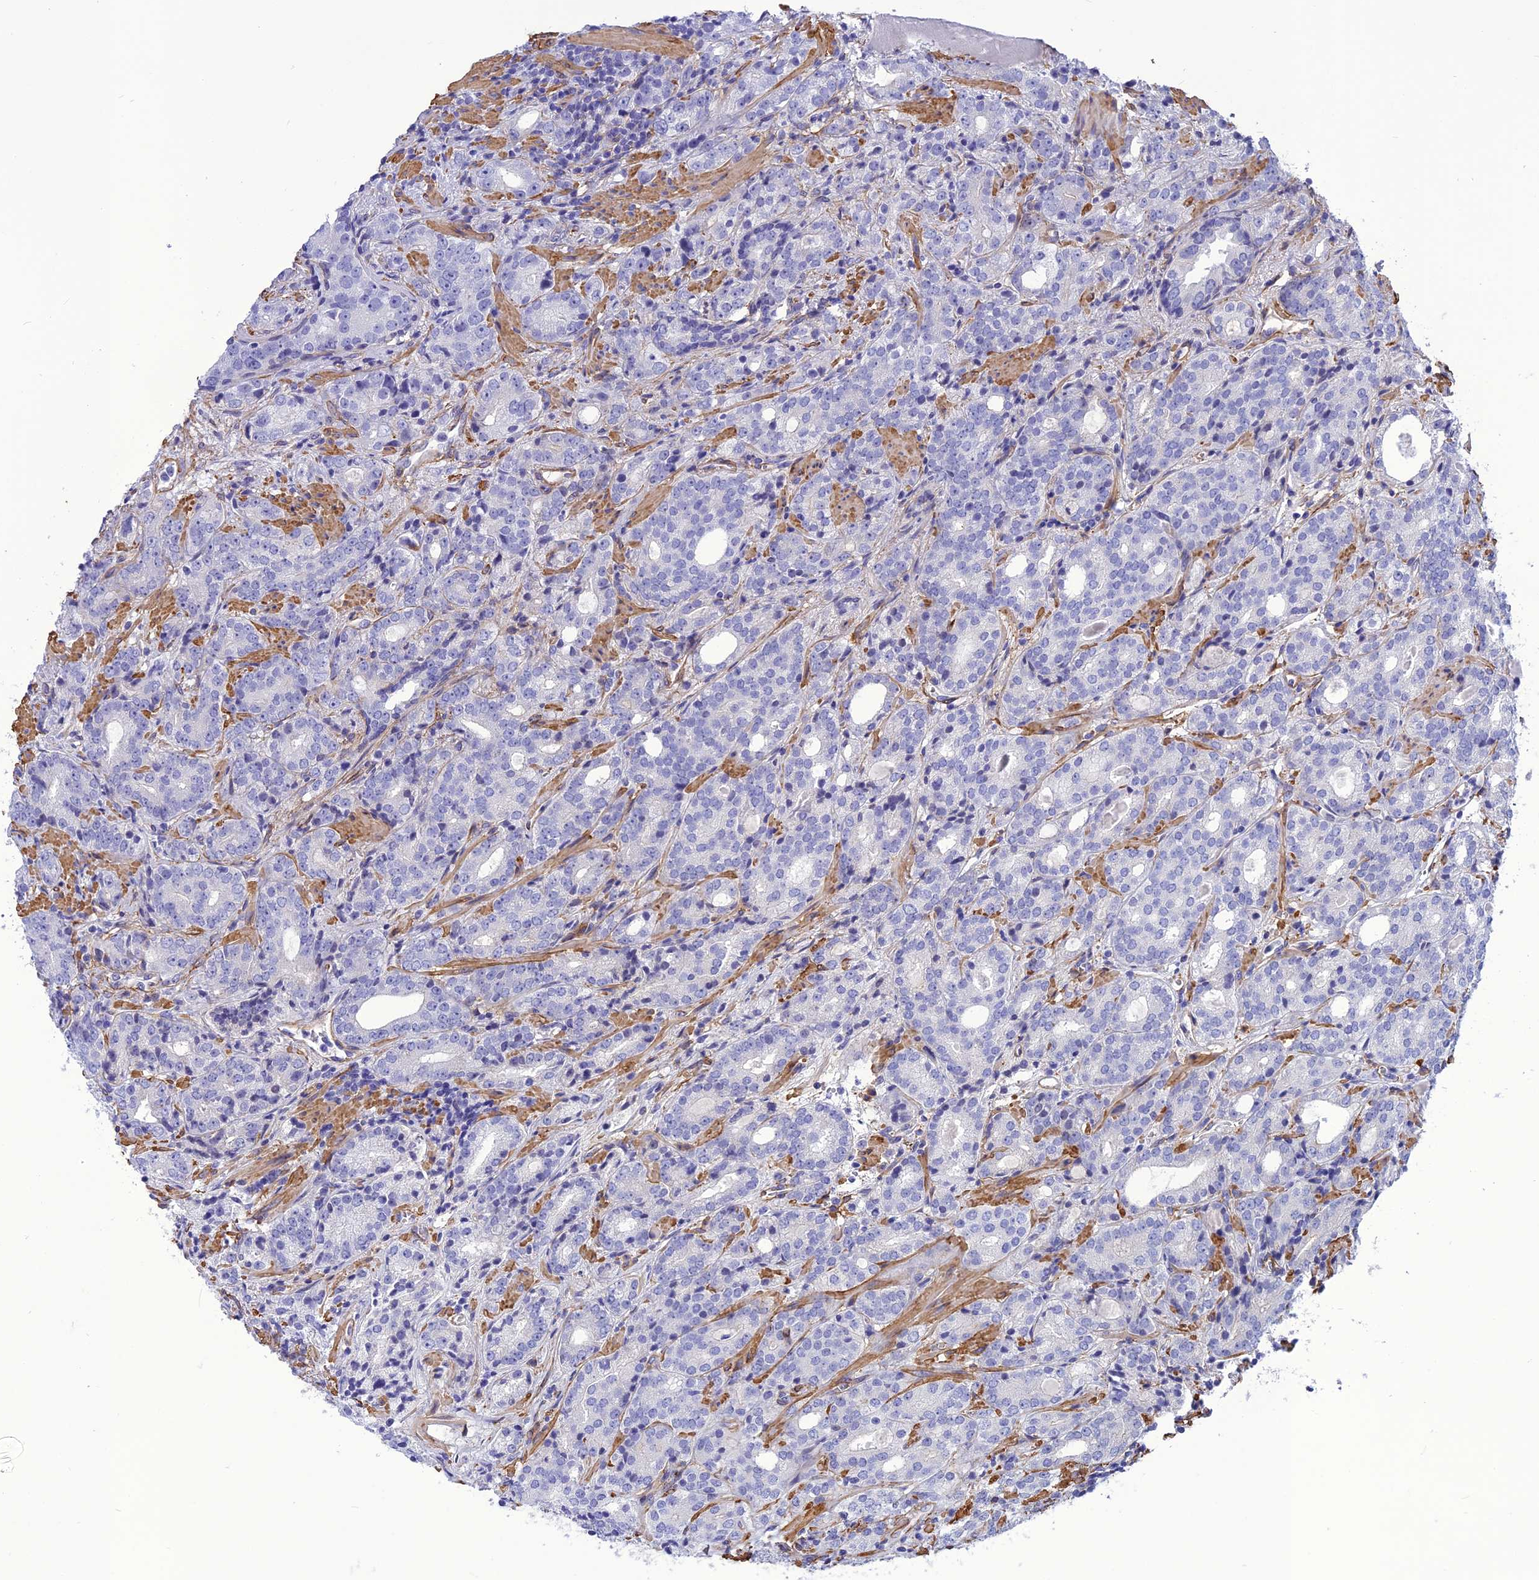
{"staining": {"intensity": "negative", "quantity": "none", "location": "none"}, "tissue": "prostate cancer", "cell_type": "Tumor cells", "image_type": "cancer", "snomed": [{"axis": "morphology", "description": "Adenocarcinoma, High grade"}, {"axis": "topography", "description": "Prostate"}], "caption": "Tumor cells are negative for brown protein staining in prostate cancer. (DAB IHC, high magnification).", "gene": "NKD1", "patient": {"sex": "male", "age": 64}}